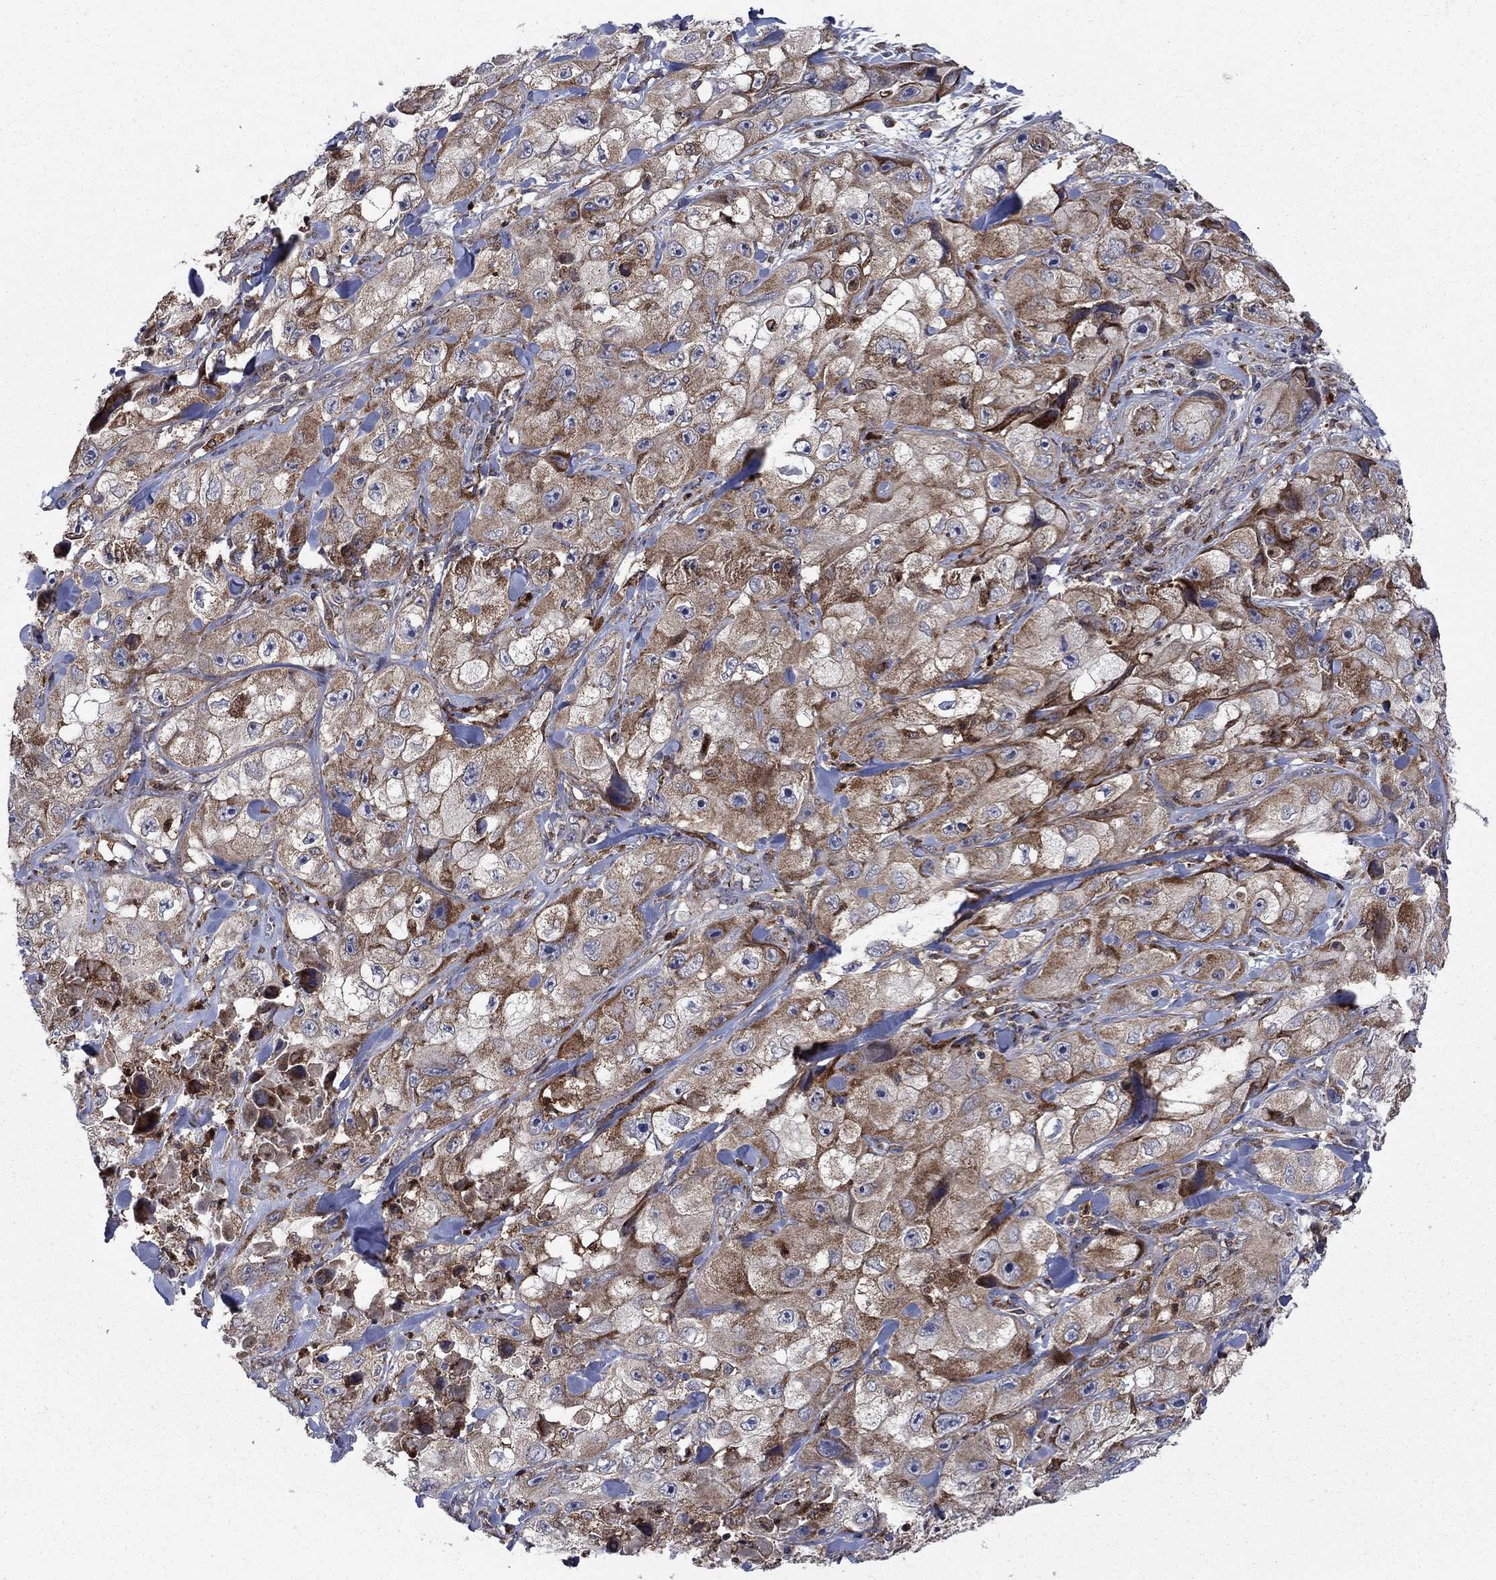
{"staining": {"intensity": "strong", "quantity": "<25%", "location": "cytoplasmic/membranous"}, "tissue": "skin cancer", "cell_type": "Tumor cells", "image_type": "cancer", "snomed": [{"axis": "morphology", "description": "Squamous cell carcinoma, NOS"}, {"axis": "topography", "description": "Skin"}, {"axis": "topography", "description": "Subcutis"}], "caption": "Skin cancer (squamous cell carcinoma) was stained to show a protein in brown. There is medium levels of strong cytoplasmic/membranous expression in about <25% of tumor cells.", "gene": "RNF19B", "patient": {"sex": "male", "age": 73}}